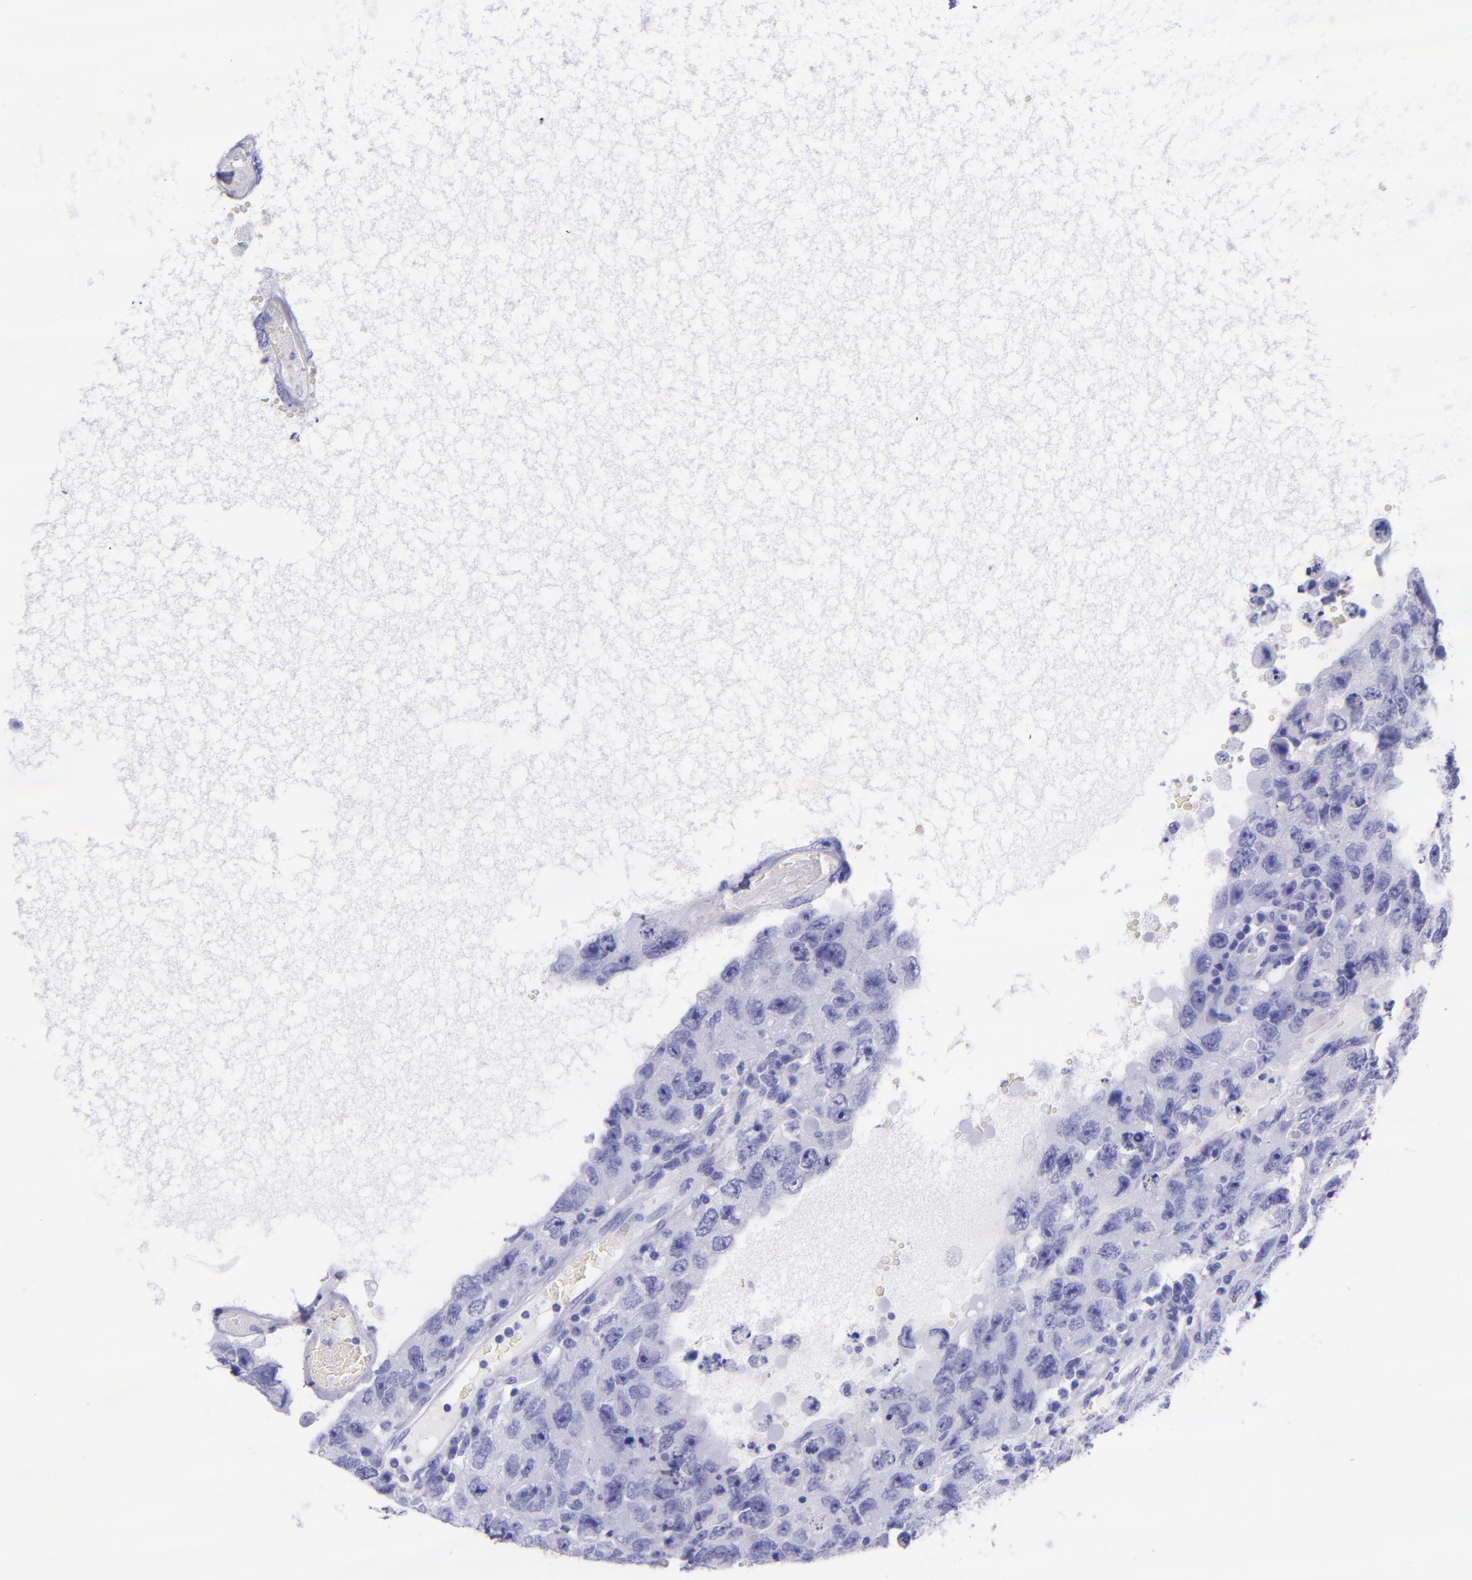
{"staining": {"intensity": "negative", "quantity": "none", "location": "none"}, "tissue": "testis cancer", "cell_type": "Tumor cells", "image_type": "cancer", "snomed": [{"axis": "morphology", "description": "Carcinoma, Embryonal, NOS"}, {"axis": "topography", "description": "Testis"}], "caption": "Immunohistochemical staining of testis cancer shows no significant staining in tumor cells. (DAB immunohistochemistry with hematoxylin counter stain).", "gene": "MBP", "patient": {"sex": "male", "age": 26}}